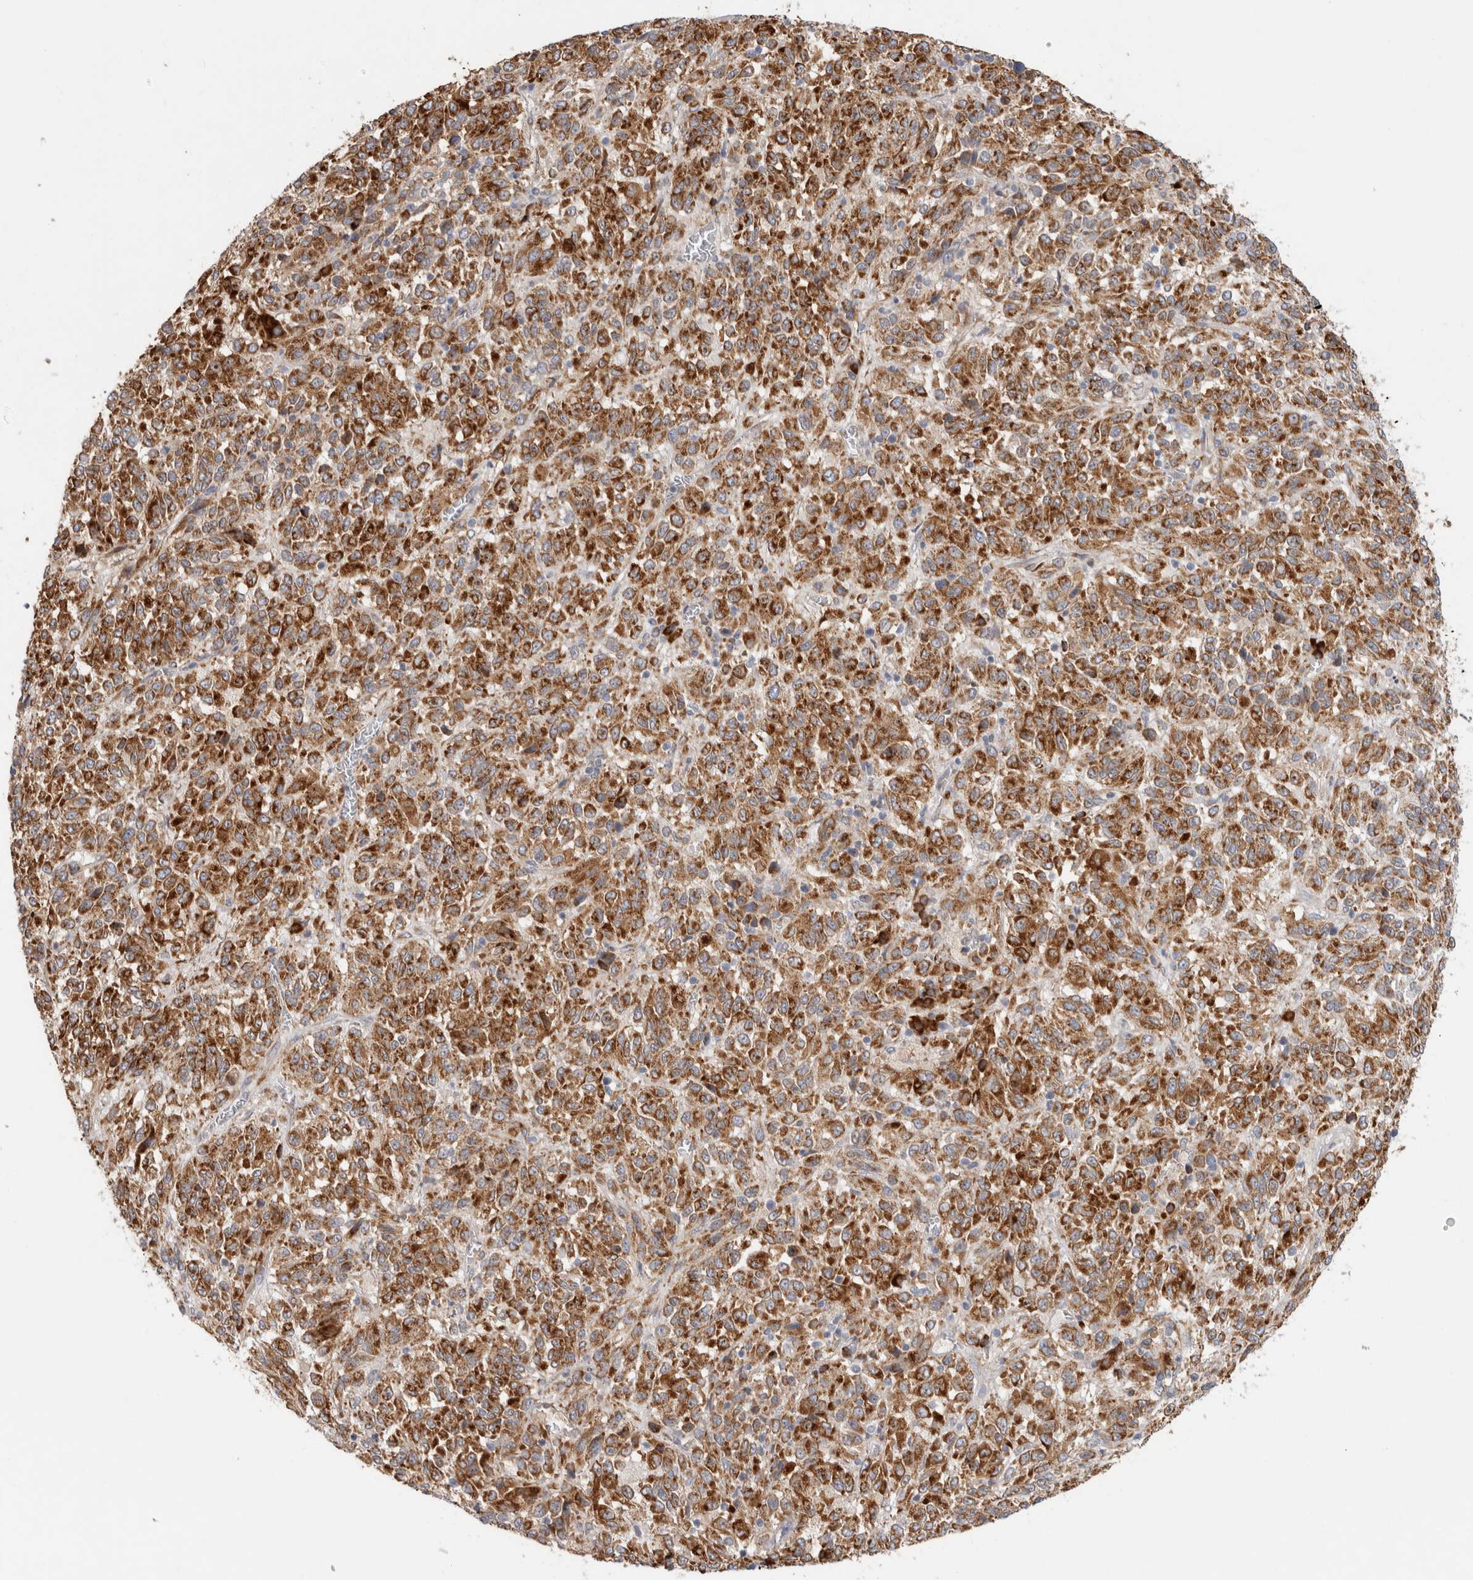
{"staining": {"intensity": "strong", "quantity": ">75%", "location": "cytoplasmic/membranous"}, "tissue": "melanoma", "cell_type": "Tumor cells", "image_type": "cancer", "snomed": [{"axis": "morphology", "description": "Malignant melanoma, Metastatic site"}, {"axis": "topography", "description": "Lung"}], "caption": "Strong cytoplasmic/membranous positivity is present in about >75% of tumor cells in malignant melanoma (metastatic site).", "gene": "RPN2", "patient": {"sex": "male", "age": 64}}